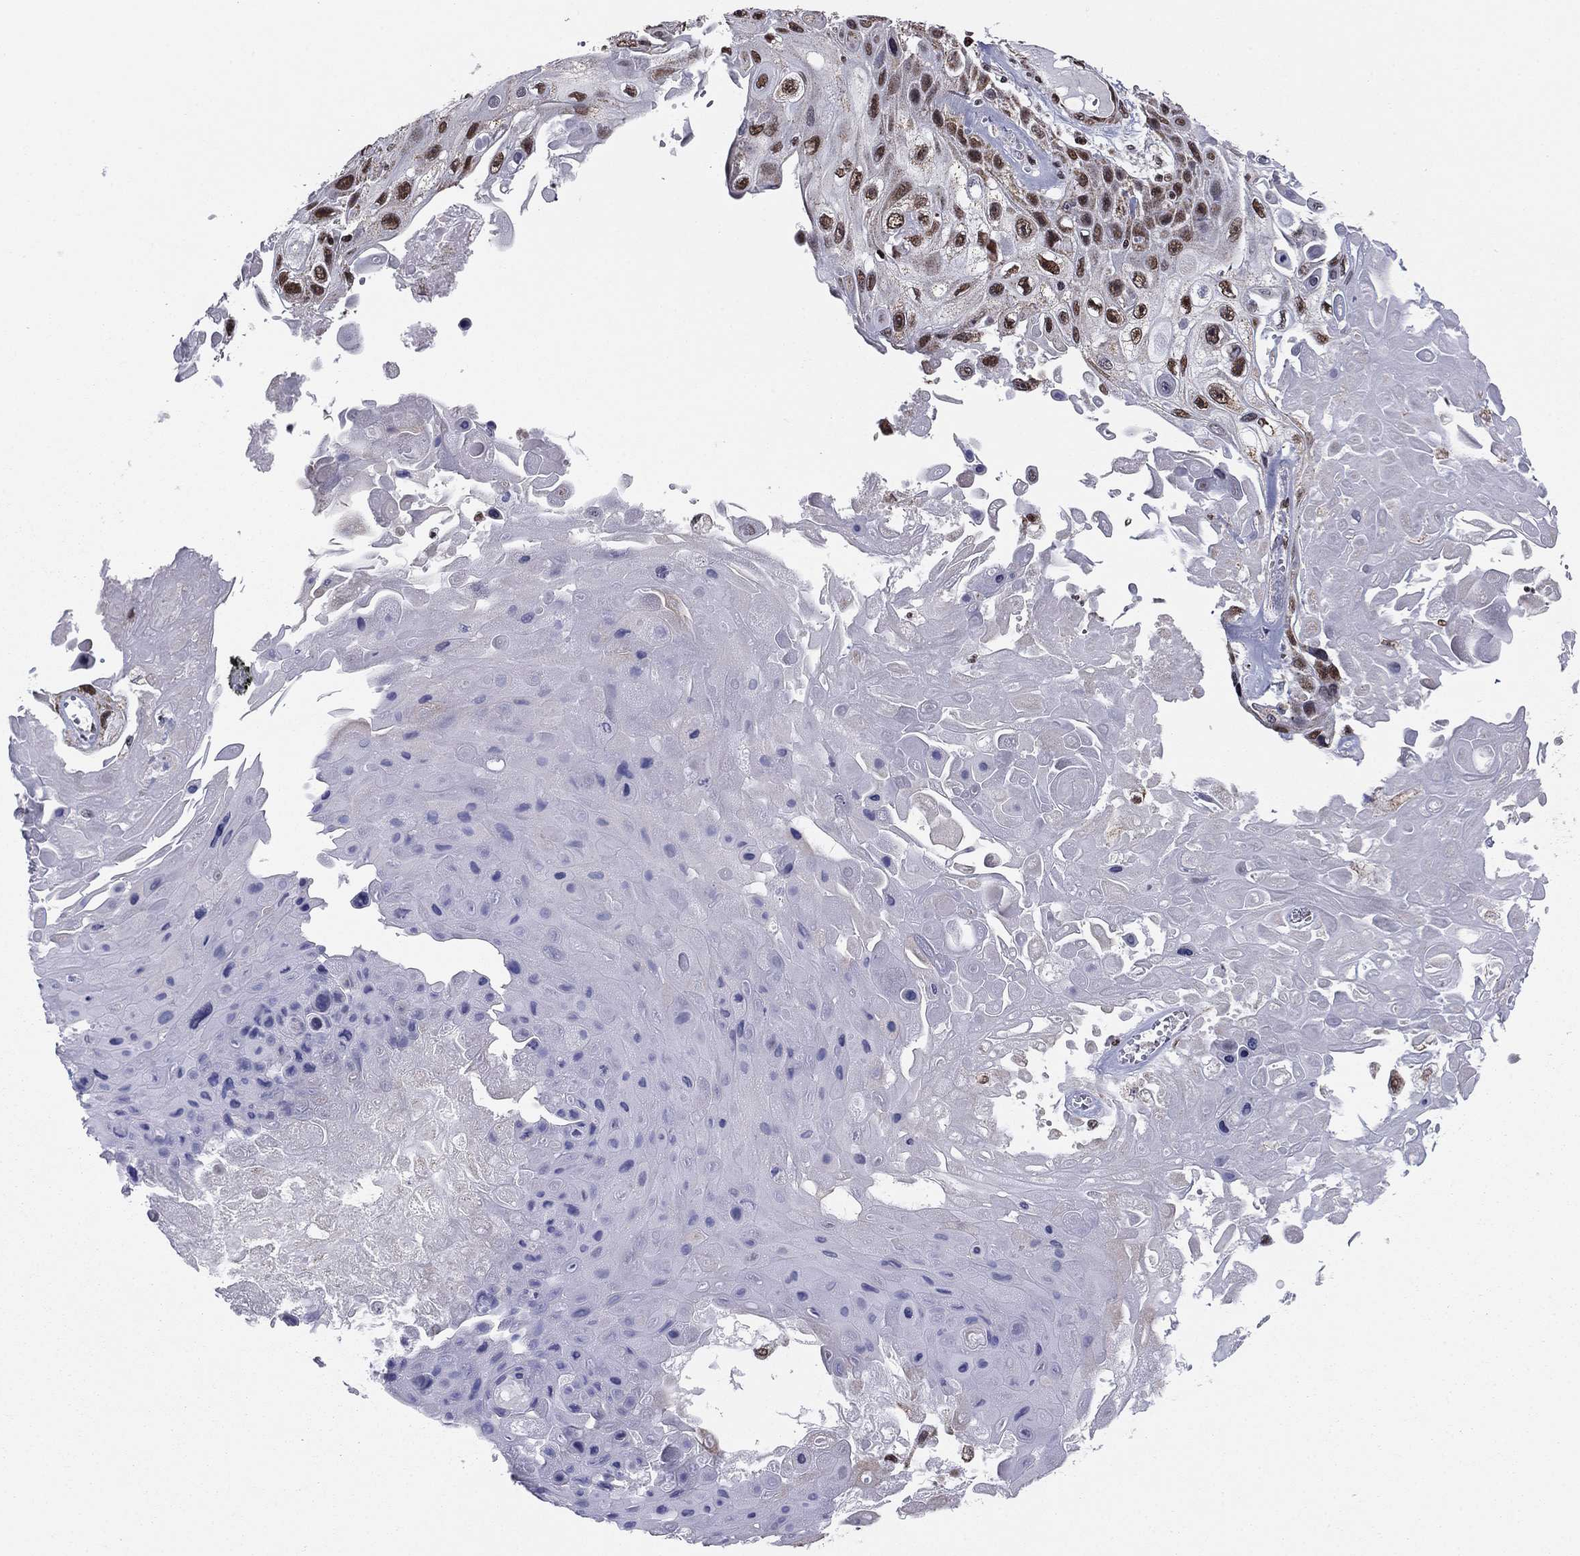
{"staining": {"intensity": "moderate", "quantity": "25%-75%", "location": "cytoplasmic/membranous,nuclear"}, "tissue": "skin cancer", "cell_type": "Tumor cells", "image_type": "cancer", "snomed": [{"axis": "morphology", "description": "Squamous cell carcinoma, NOS"}, {"axis": "topography", "description": "Skin"}], "caption": "Skin cancer (squamous cell carcinoma) was stained to show a protein in brown. There is medium levels of moderate cytoplasmic/membranous and nuclear staining in approximately 25%-75% of tumor cells. (brown staining indicates protein expression, while blue staining denotes nuclei).", "gene": "N4BP2", "patient": {"sex": "male", "age": 82}}